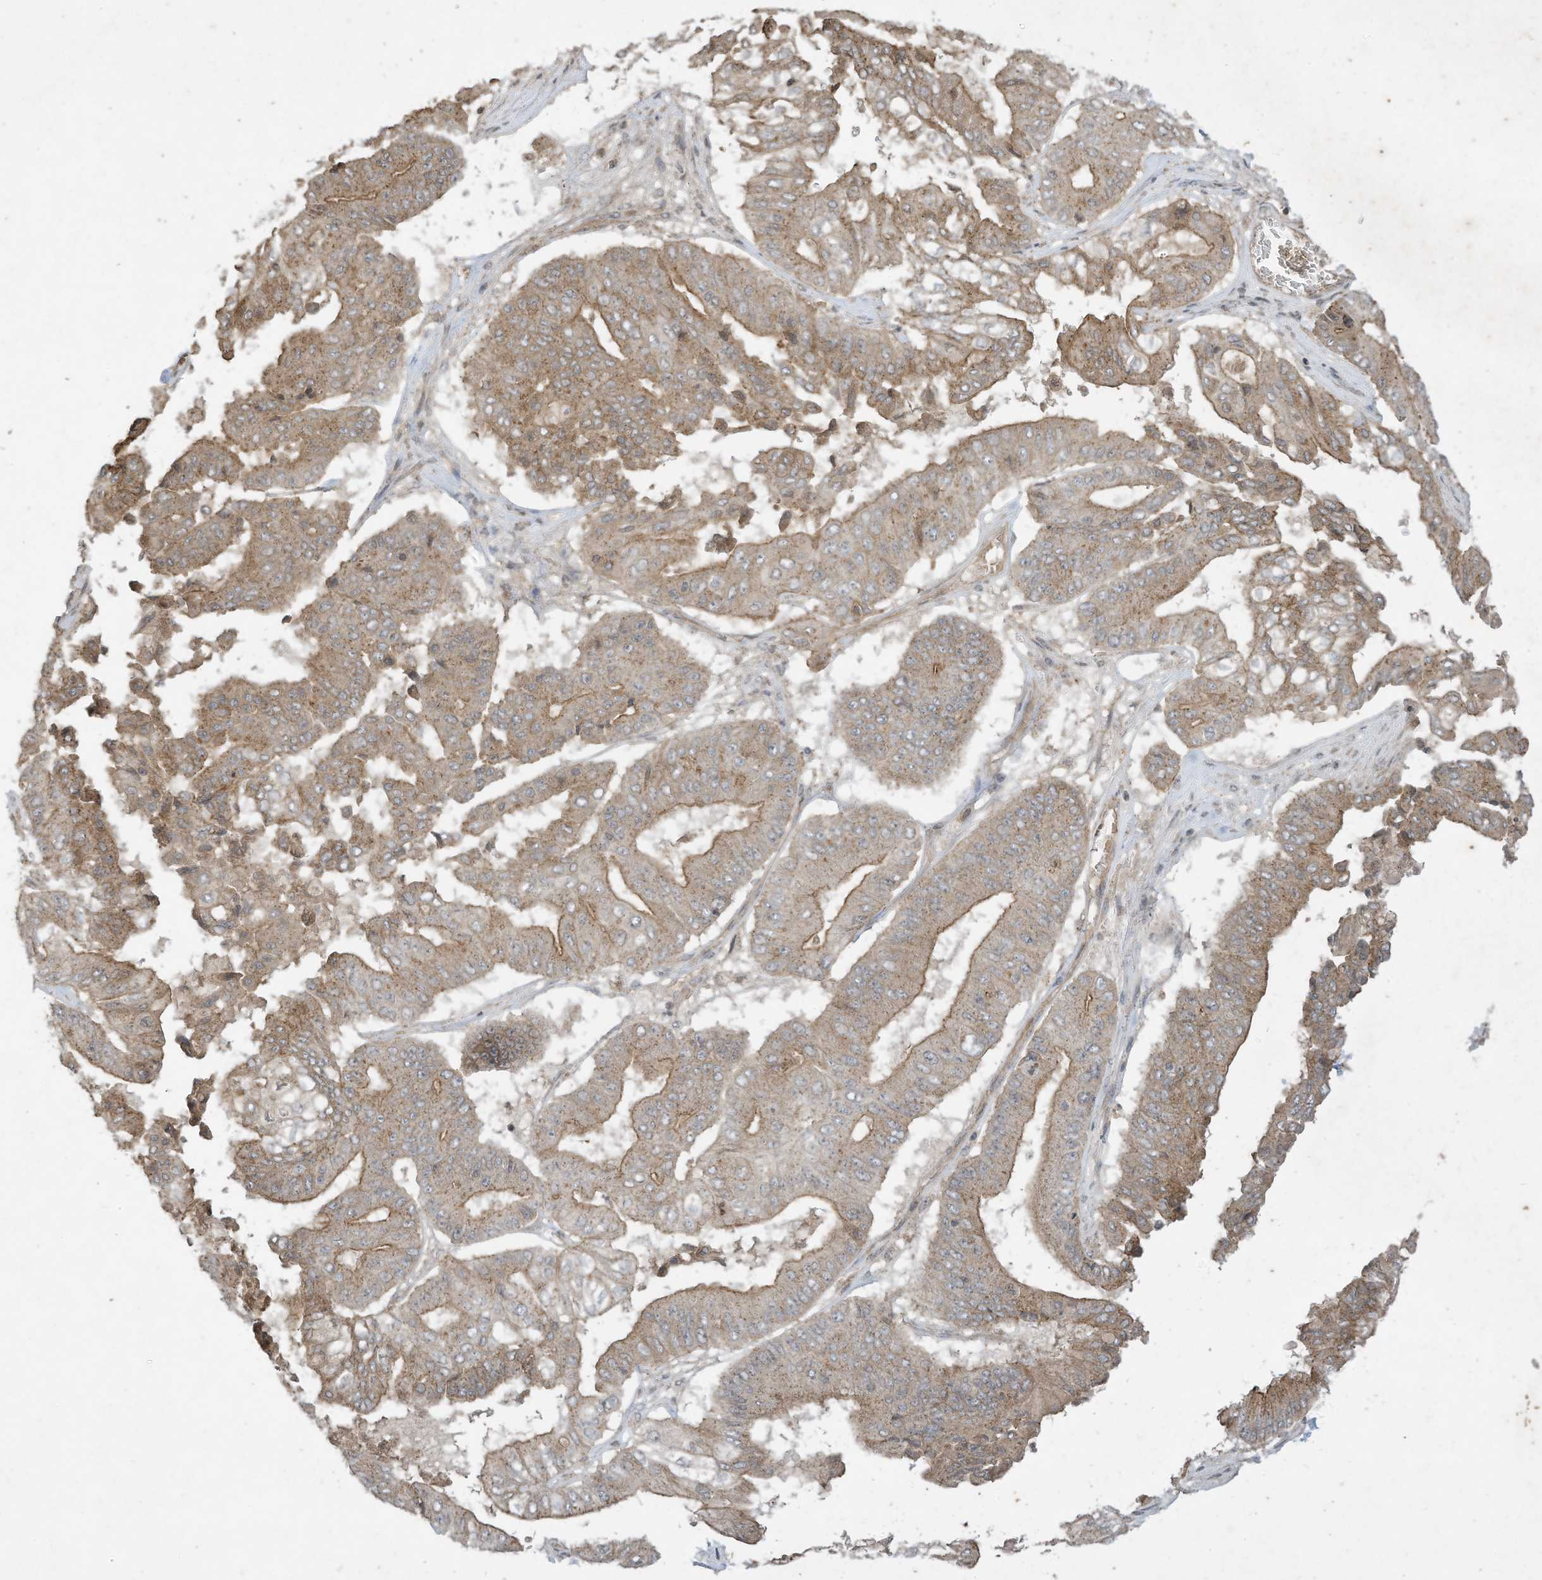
{"staining": {"intensity": "moderate", "quantity": "25%-75%", "location": "cytoplasmic/membranous"}, "tissue": "pancreatic cancer", "cell_type": "Tumor cells", "image_type": "cancer", "snomed": [{"axis": "morphology", "description": "Adenocarcinoma, NOS"}, {"axis": "topography", "description": "Pancreas"}], "caption": "This is an image of IHC staining of adenocarcinoma (pancreatic), which shows moderate positivity in the cytoplasmic/membranous of tumor cells.", "gene": "MATN2", "patient": {"sex": "female", "age": 77}}